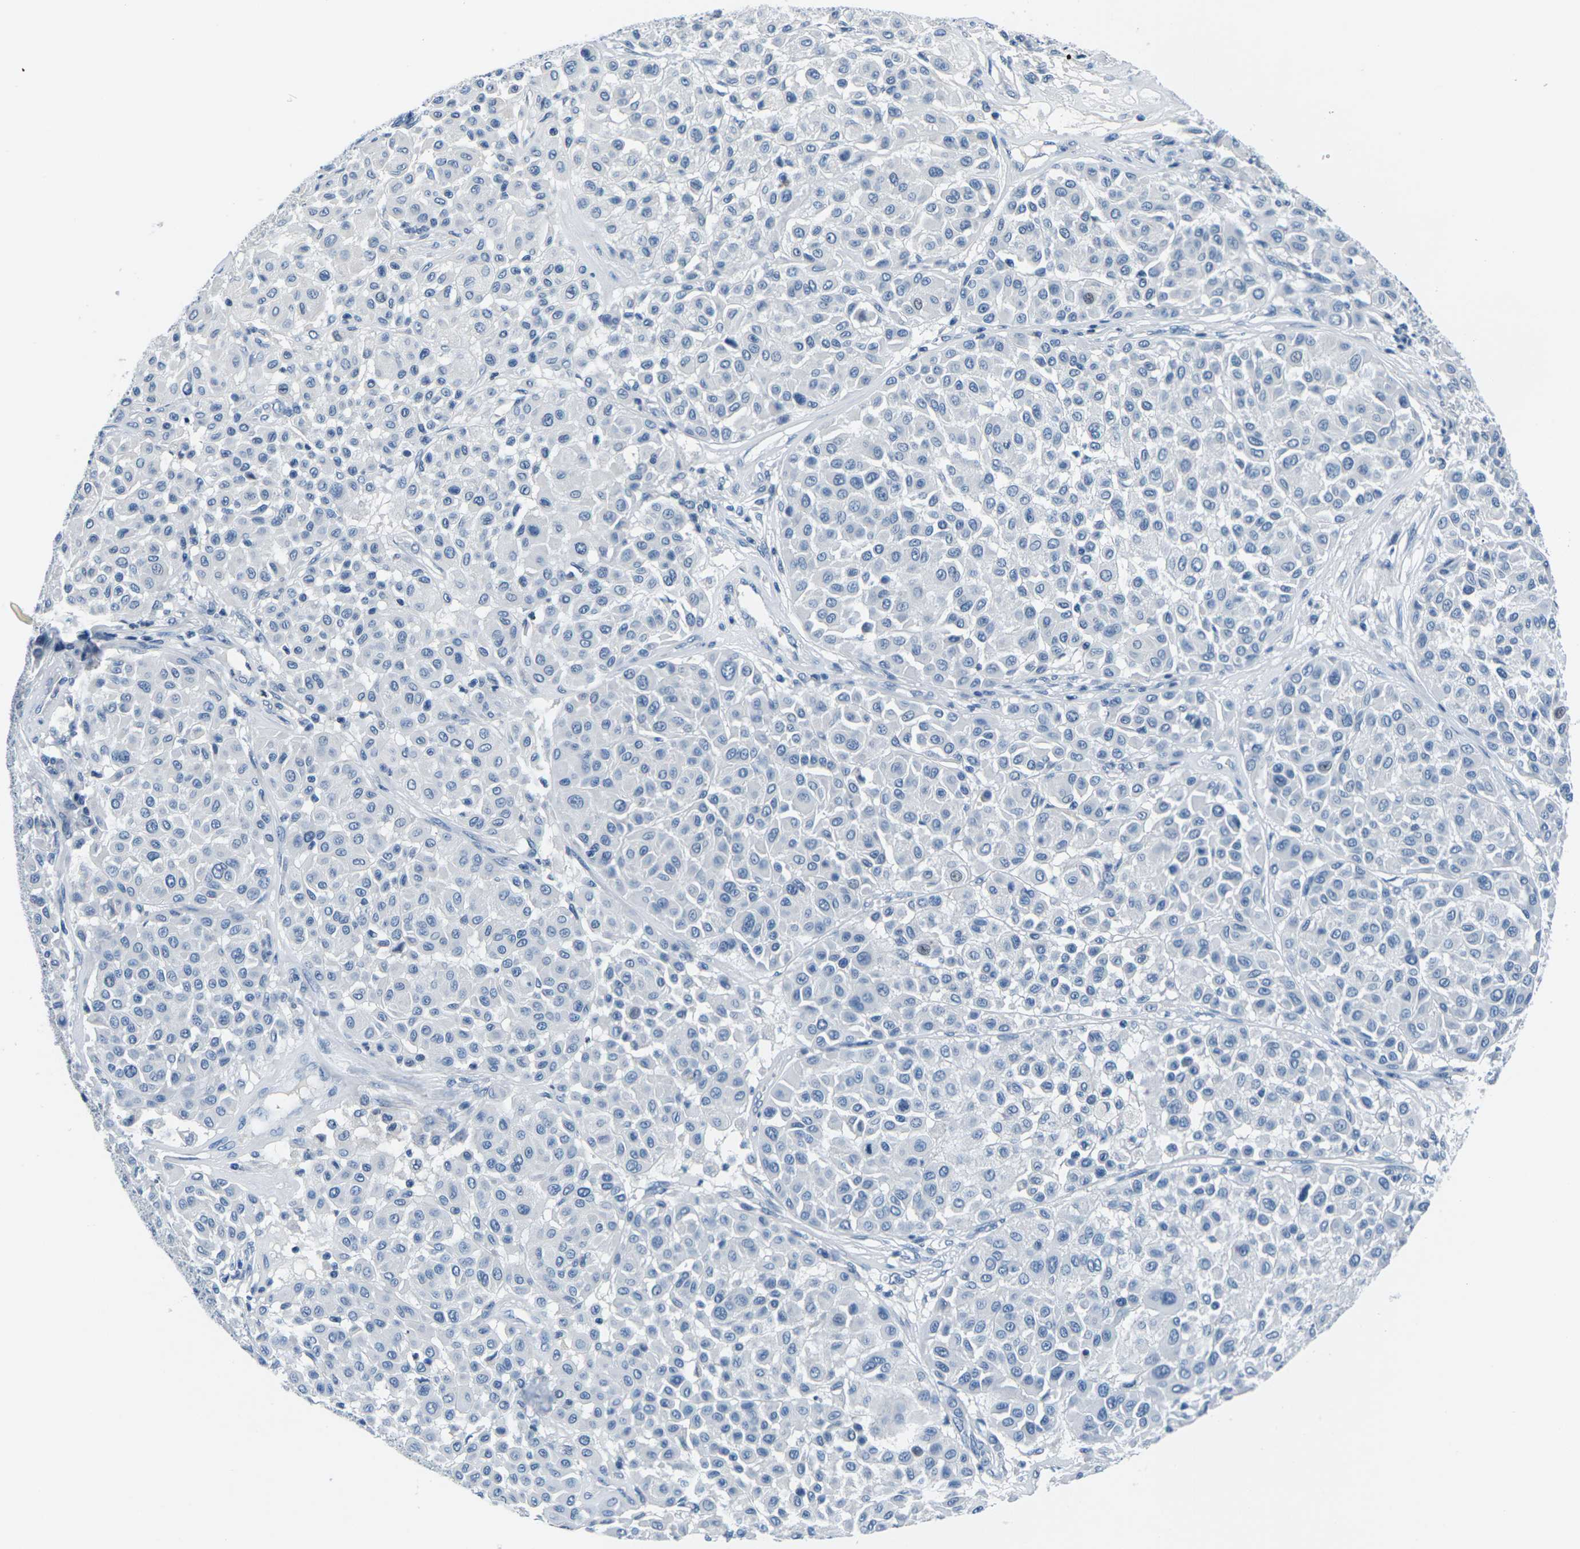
{"staining": {"intensity": "negative", "quantity": "none", "location": "none"}, "tissue": "melanoma", "cell_type": "Tumor cells", "image_type": "cancer", "snomed": [{"axis": "morphology", "description": "Malignant melanoma, Metastatic site"}, {"axis": "topography", "description": "Soft tissue"}], "caption": "Tumor cells show no significant staining in melanoma.", "gene": "UMOD", "patient": {"sex": "male", "age": 41}}